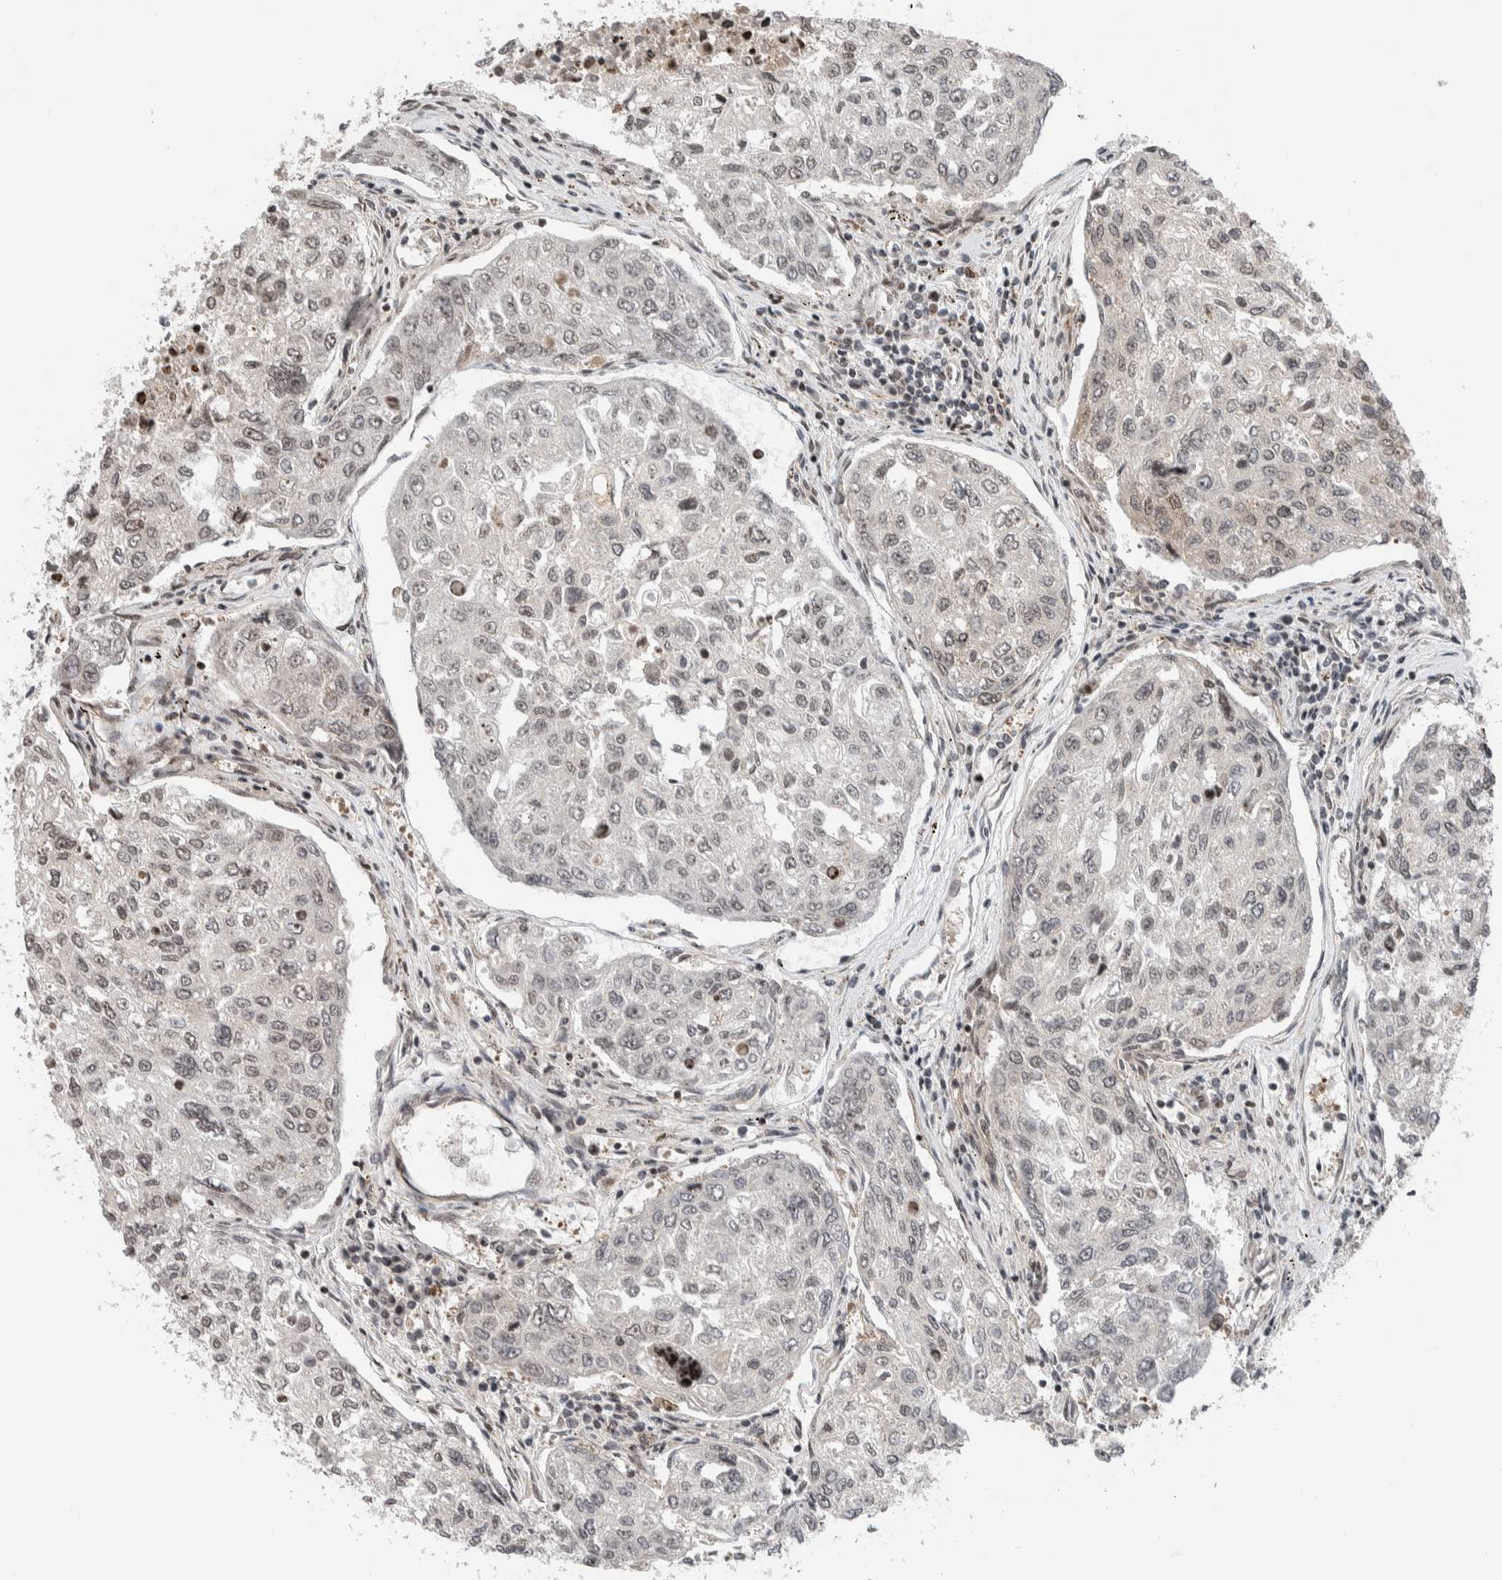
{"staining": {"intensity": "weak", "quantity": "<25%", "location": "nuclear"}, "tissue": "urothelial cancer", "cell_type": "Tumor cells", "image_type": "cancer", "snomed": [{"axis": "morphology", "description": "Urothelial carcinoma, High grade"}, {"axis": "topography", "description": "Lymph node"}, {"axis": "topography", "description": "Urinary bladder"}], "caption": "High magnification brightfield microscopy of urothelial carcinoma (high-grade) stained with DAB (brown) and counterstained with hematoxylin (blue): tumor cells show no significant staining.", "gene": "NPLOC4", "patient": {"sex": "male", "age": 51}}